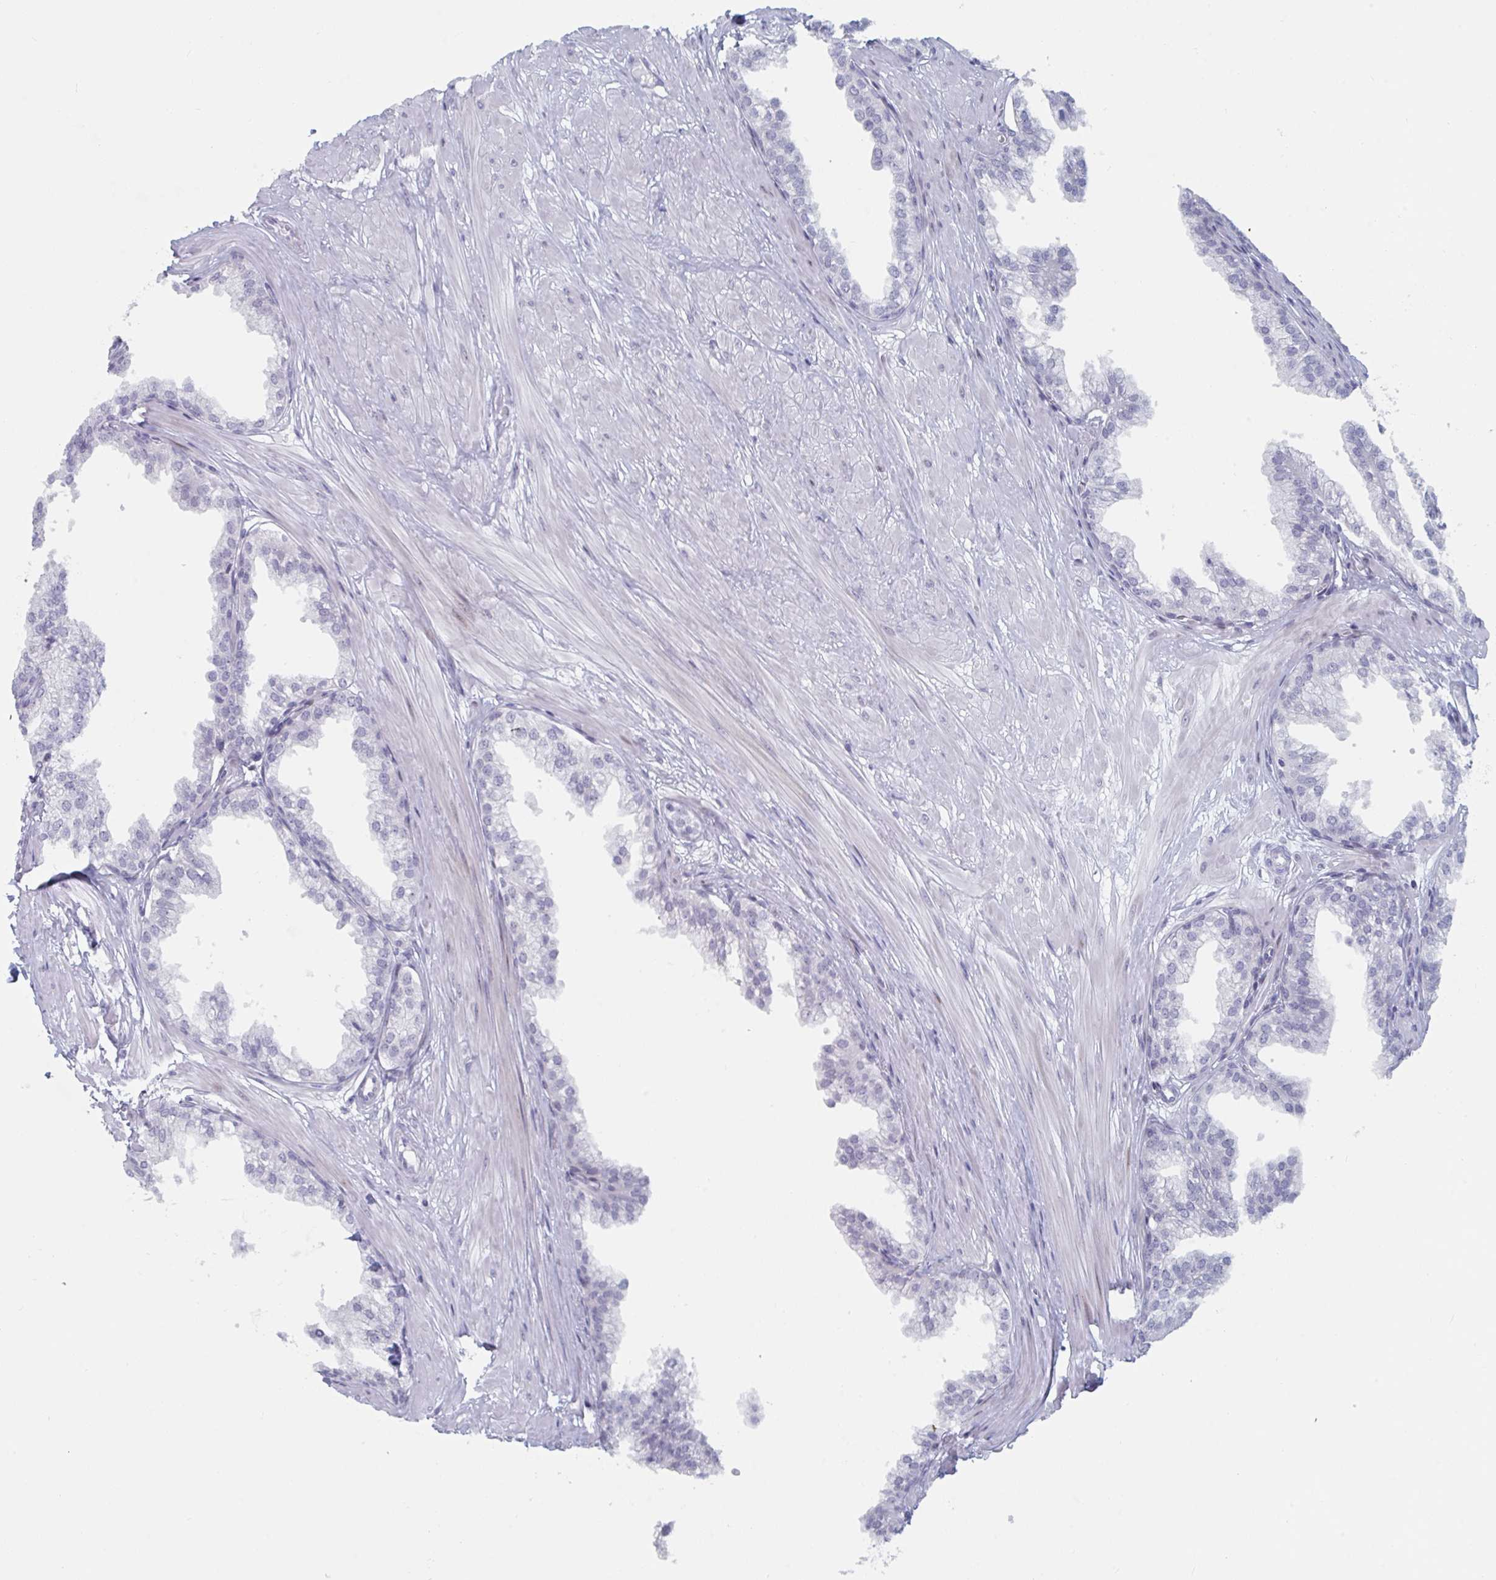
{"staining": {"intensity": "negative", "quantity": "none", "location": "none"}, "tissue": "prostate", "cell_type": "Glandular cells", "image_type": "normal", "snomed": [{"axis": "morphology", "description": "Normal tissue, NOS"}, {"axis": "topography", "description": "Prostate"}, {"axis": "topography", "description": "Peripheral nerve tissue"}], "caption": "Glandular cells are negative for protein expression in benign human prostate. (DAB immunohistochemistry visualized using brightfield microscopy, high magnification).", "gene": "NR1H2", "patient": {"sex": "male", "age": 55}}